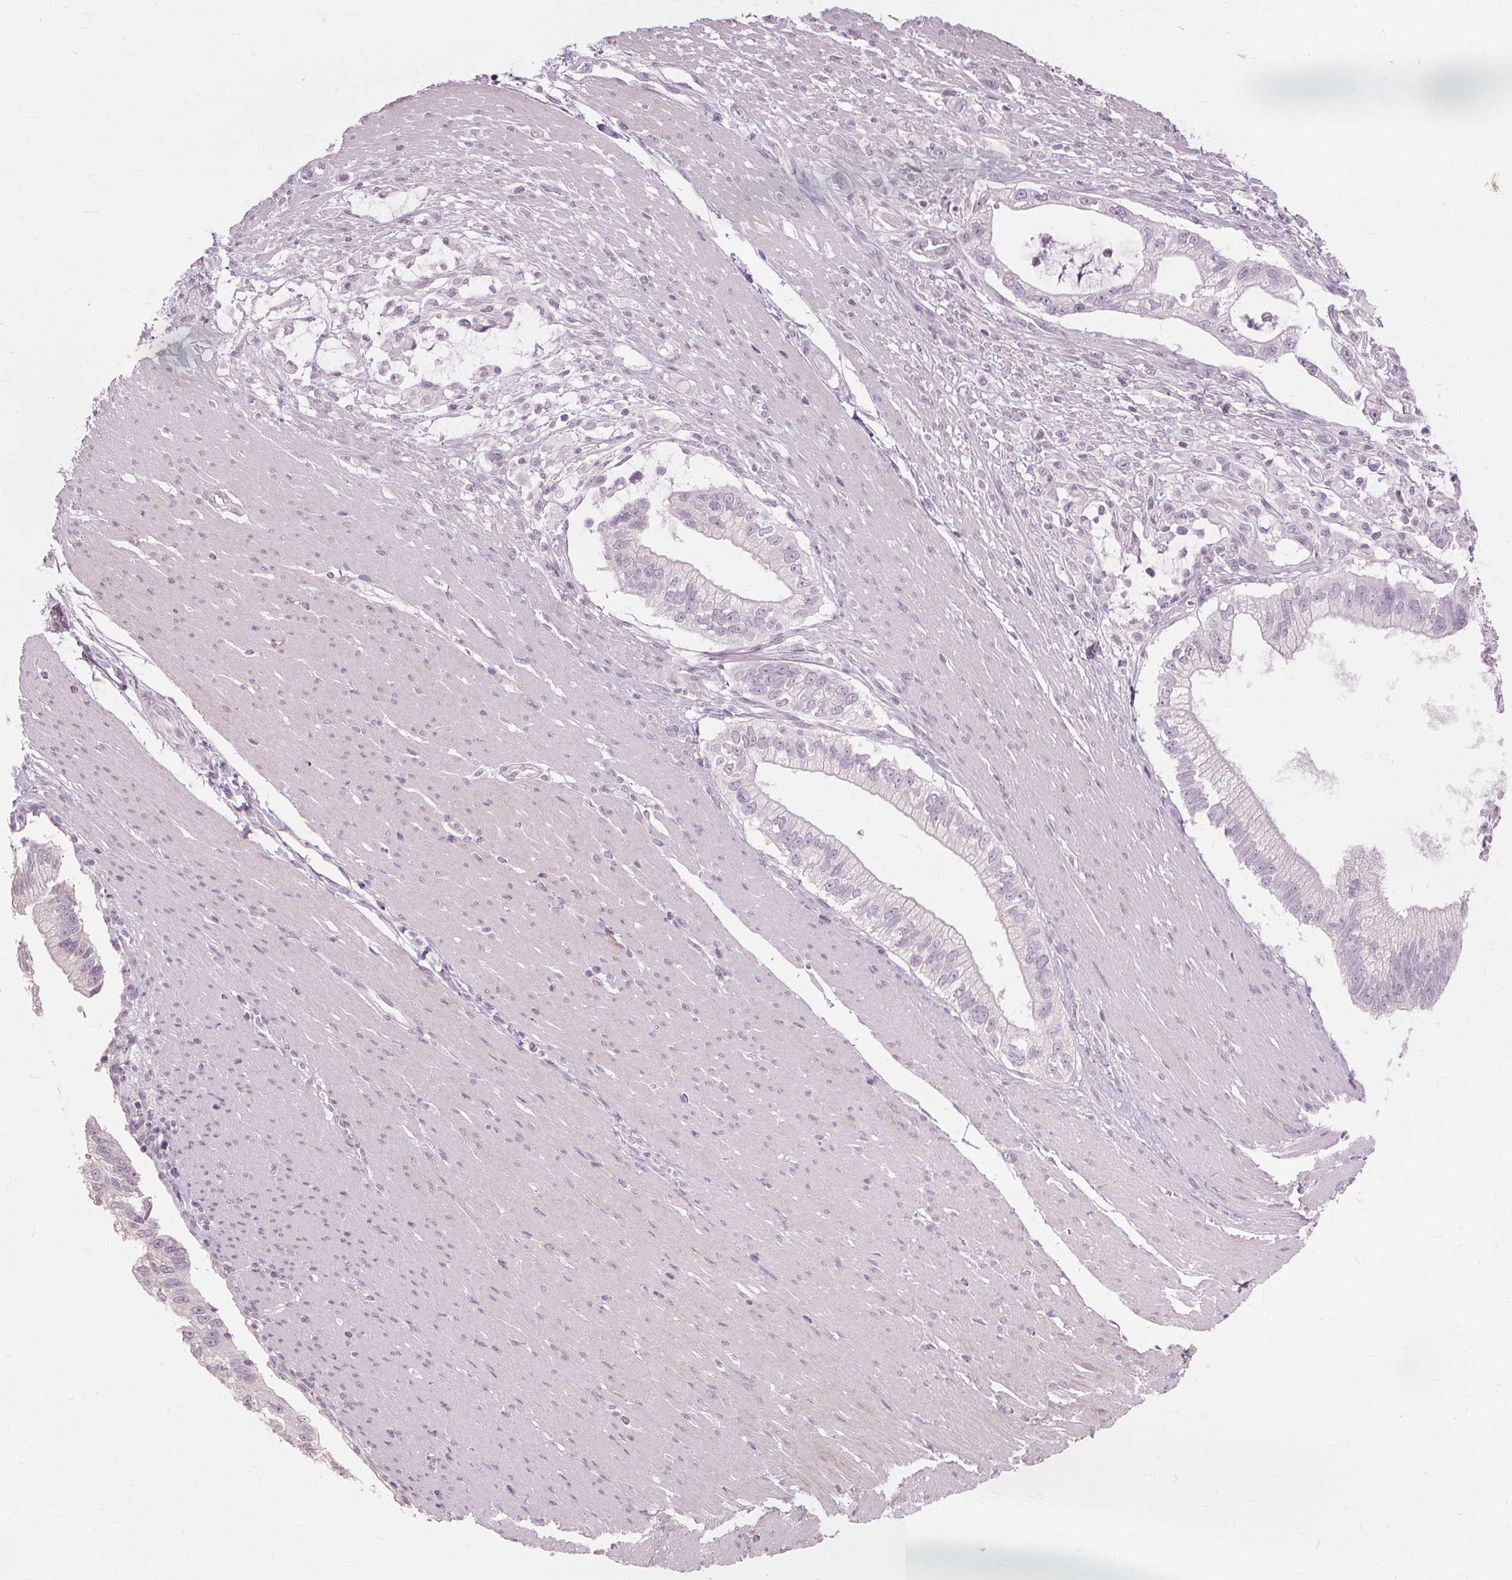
{"staining": {"intensity": "negative", "quantity": "none", "location": "none"}, "tissue": "pancreatic cancer", "cell_type": "Tumor cells", "image_type": "cancer", "snomed": [{"axis": "morphology", "description": "Adenocarcinoma, NOS"}, {"axis": "topography", "description": "Pancreas"}], "caption": "A histopathology image of pancreatic cancer (adenocarcinoma) stained for a protein exhibits no brown staining in tumor cells.", "gene": "SFTPD", "patient": {"sex": "male", "age": 70}}